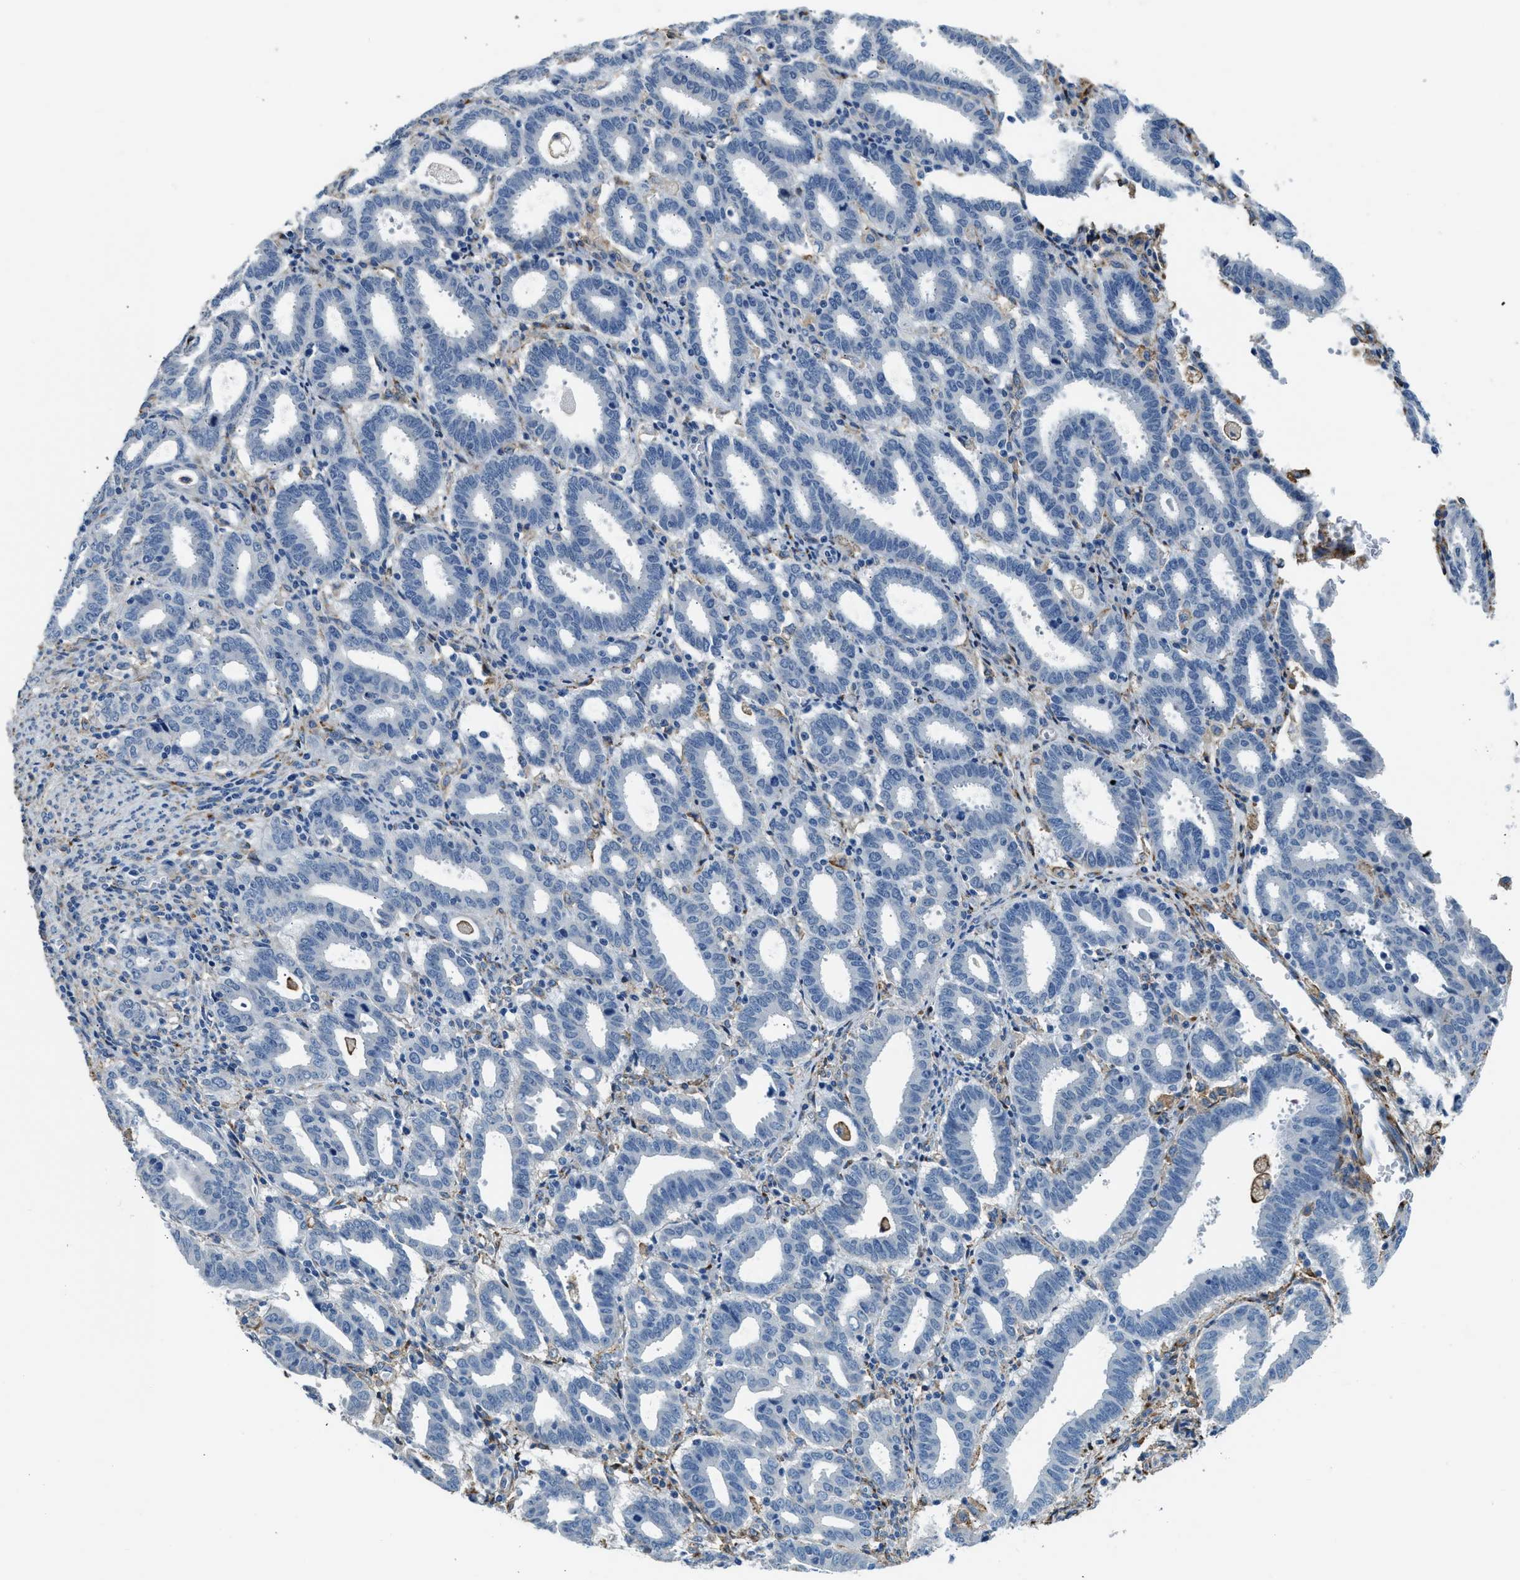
{"staining": {"intensity": "negative", "quantity": "none", "location": "none"}, "tissue": "endometrial cancer", "cell_type": "Tumor cells", "image_type": "cancer", "snomed": [{"axis": "morphology", "description": "Adenocarcinoma, NOS"}, {"axis": "topography", "description": "Uterus"}], "caption": "The image shows no staining of tumor cells in adenocarcinoma (endometrial).", "gene": "LRP1", "patient": {"sex": "female", "age": 83}}